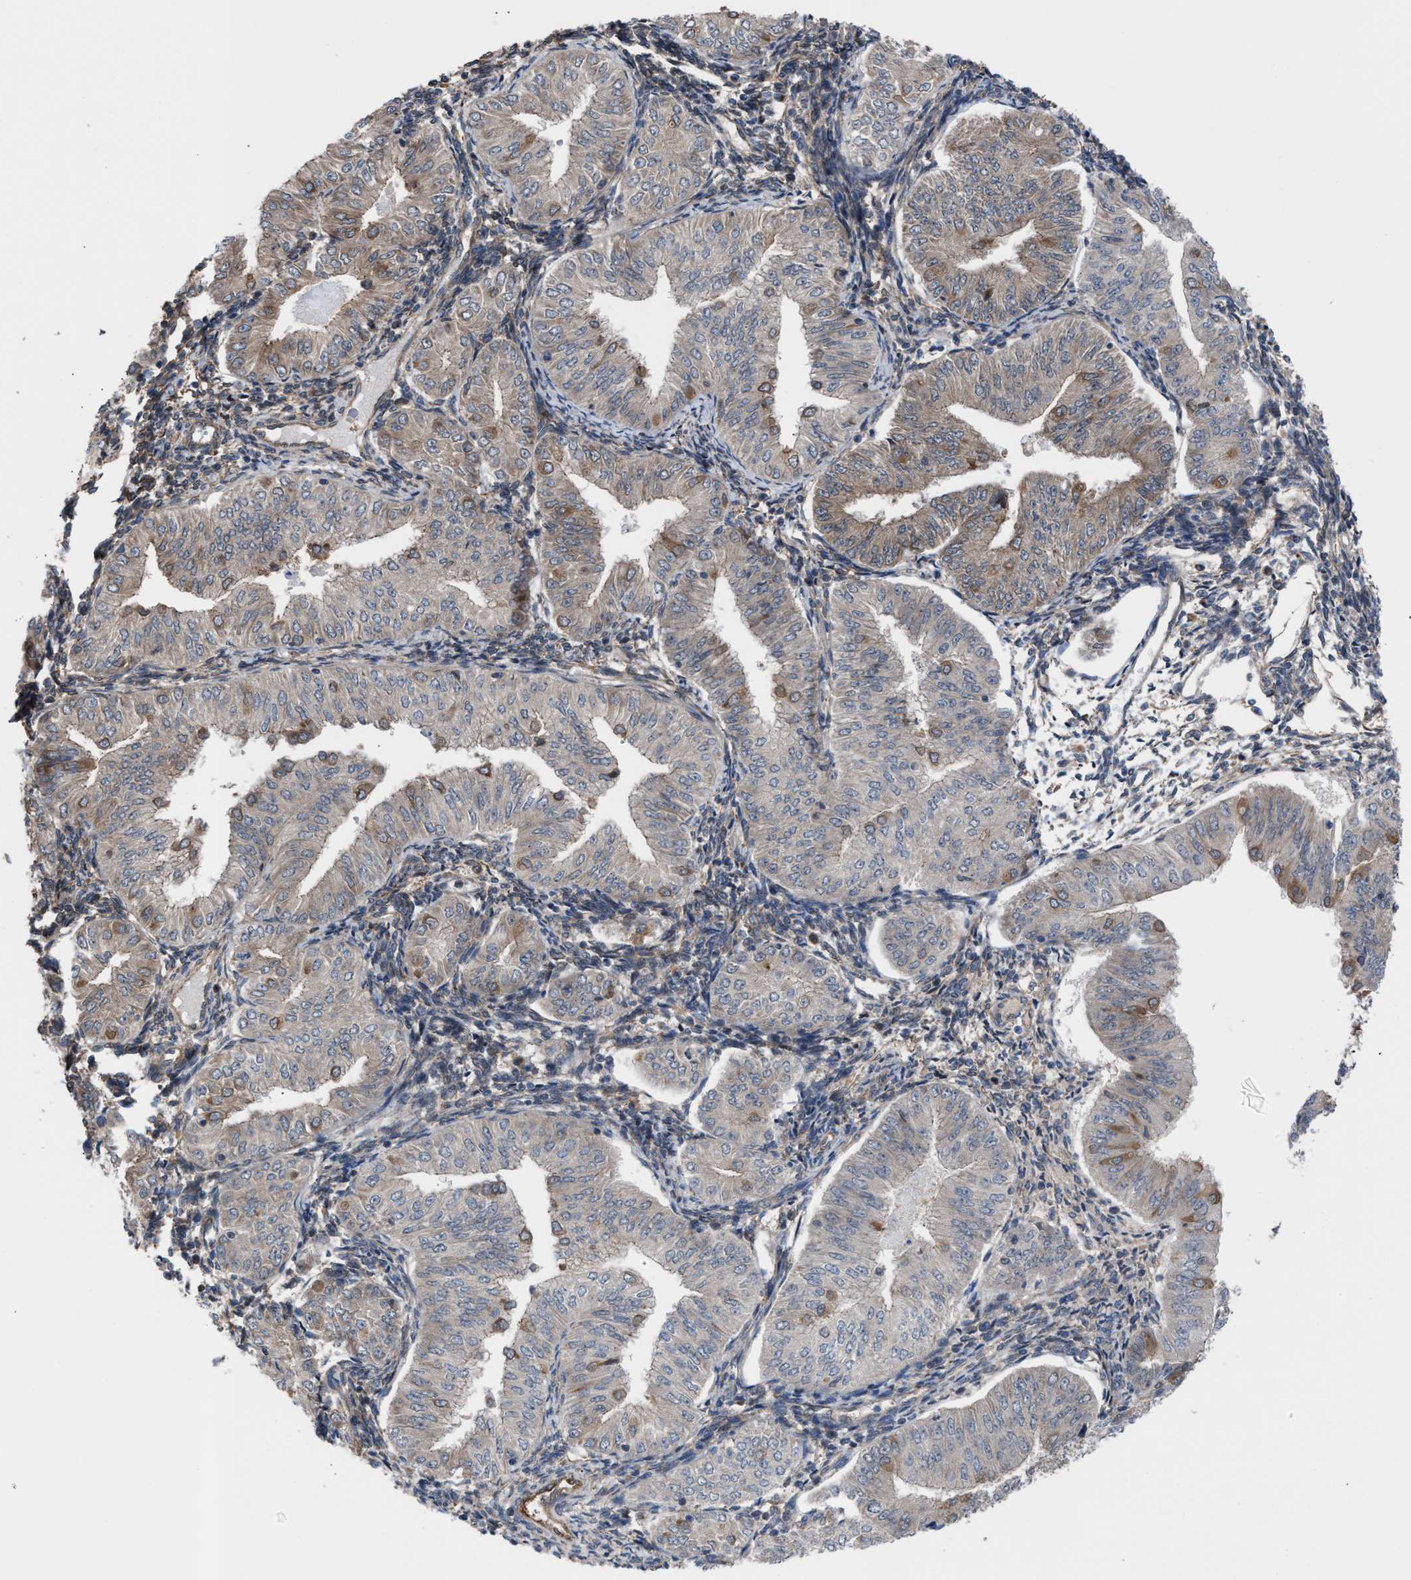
{"staining": {"intensity": "moderate", "quantity": "<25%", "location": "cytoplasmic/membranous"}, "tissue": "endometrial cancer", "cell_type": "Tumor cells", "image_type": "cancer", "snomed": [{"axis": "morphology", "description": "Normal tissue, NOS"}, {"axis": "morphology", "description": "Adenocarcinoma, NOS"}, {"axis": "topography", "description": "Endometrium"}], "caption": "A micrograph showing moderate cytoplasmic/membranous staining in approximately <25% of tumor cells in endometrial adenocarcinoma, as visualized by brown immunohistochemical staining.", "gene": "TP53BP2", "patient": {"sex": "female", "age": 53}}